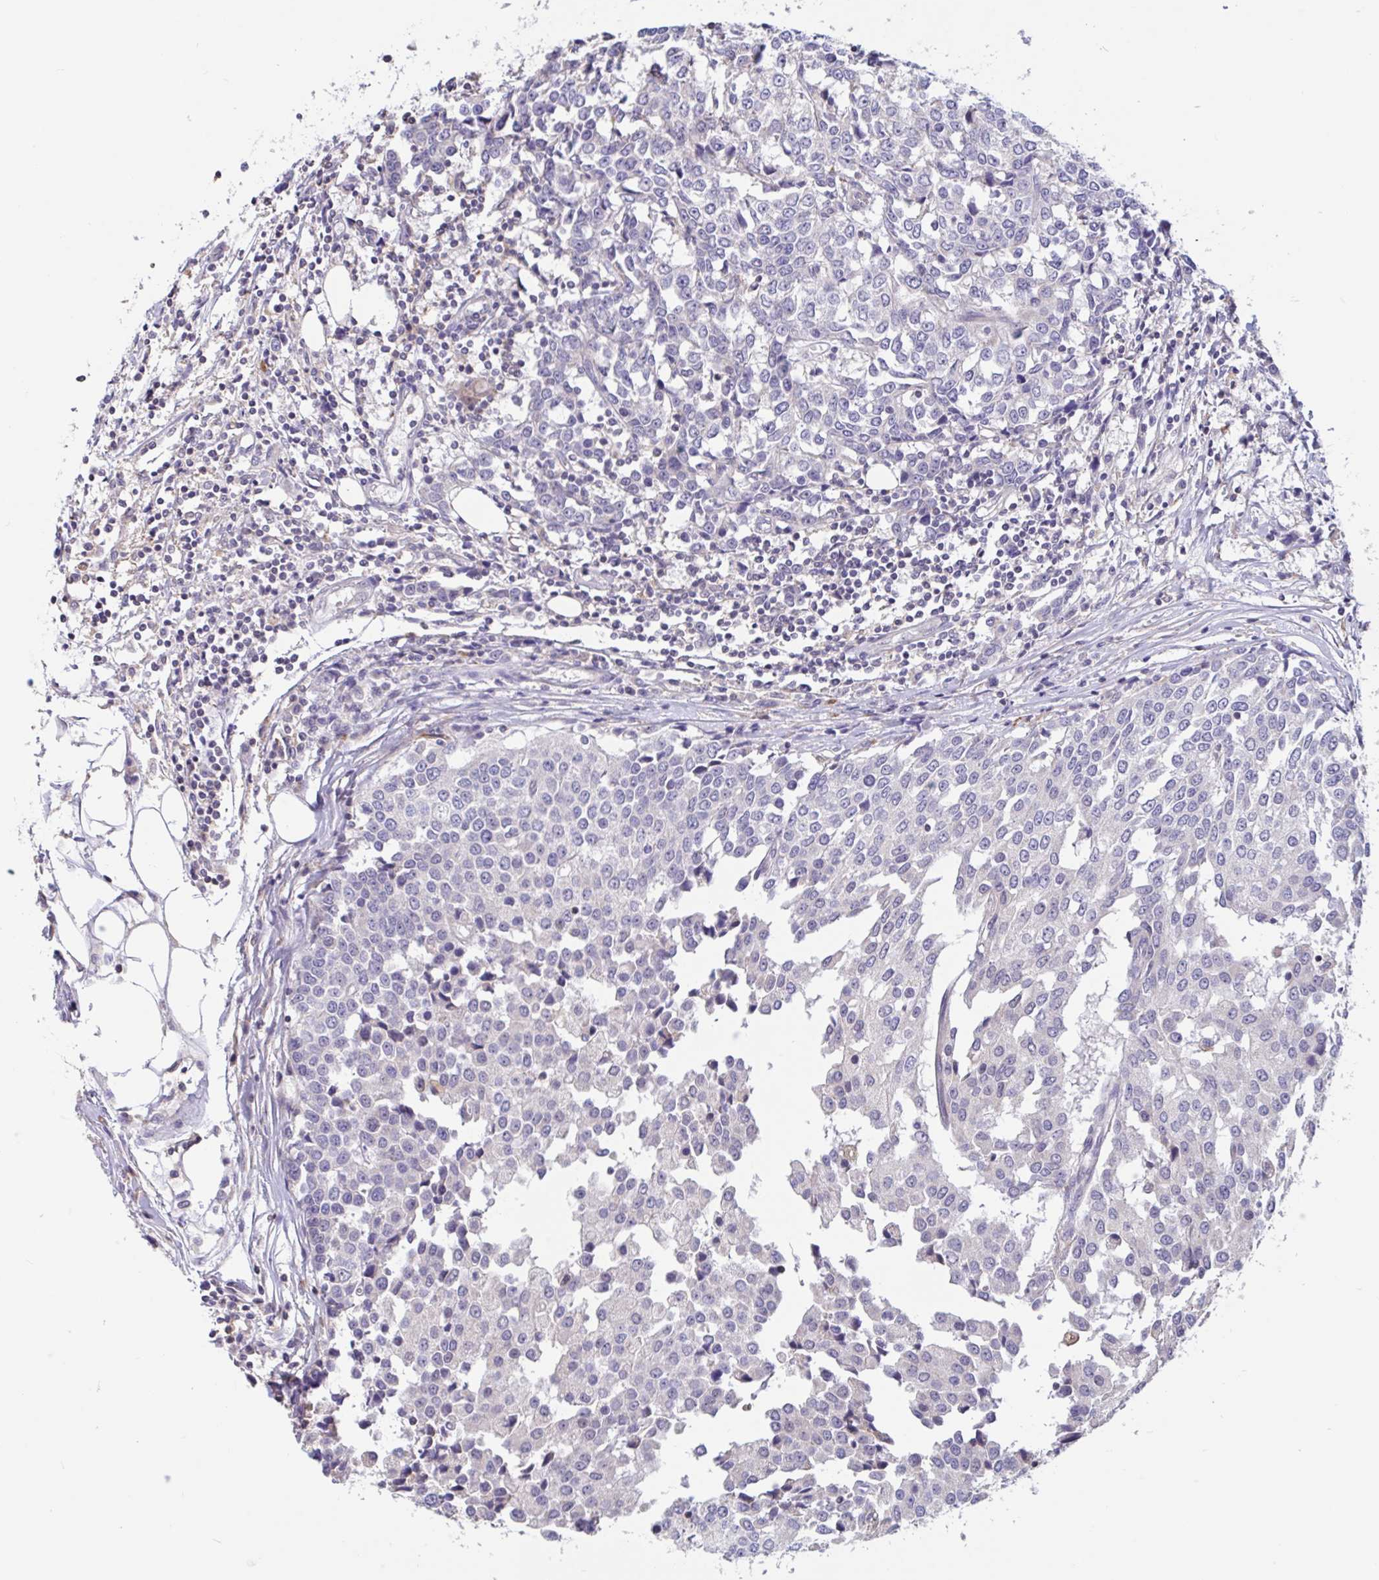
{"staining": {"intensity": "negative", "quantity": "none", "location": "none"}, "tissue": "breast cancer", "cell_type": "Tumor cells", "image_type": "cancer", "snomed": [{"axis": "morphology", "description": "Duct carcinoma"}, {"axis": "topography", "description": "Breast"}], "caption": "Immunohistochemical staining of breast cancer (intraductal carcinoma) displays no significant positivity in tumor cells. Nuclei are stained in blue.", "gene": "DDX39A", "patient": {"sex": "female", "age": 80}}